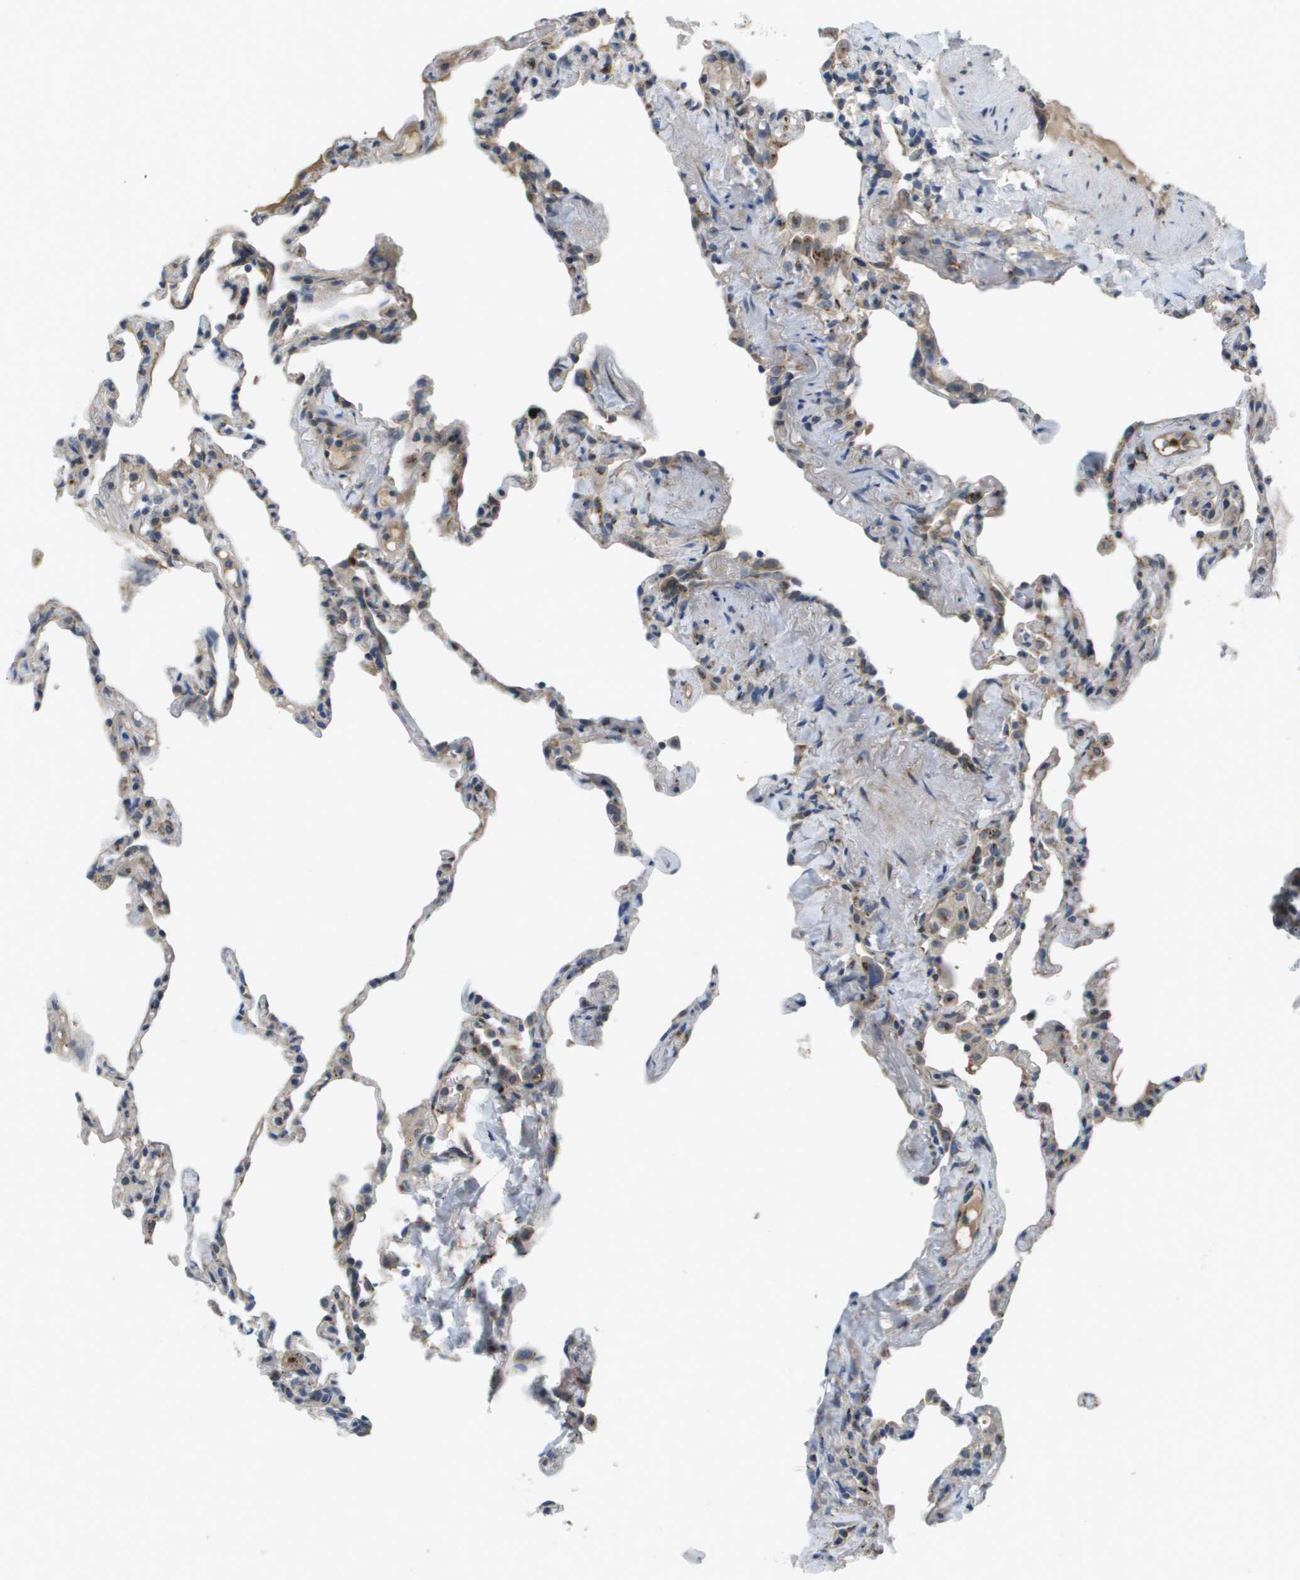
{"staining": {"intensity": "weak", "quantity": "<25%", "location": "cytoplasmic/membranous"}, "tissue": "lung", "cell_type": "Alveolar cells", "image_type": "normal", "snomed": [{"axis": "morphology", "description": "Normal tissue, NOS"}, {"axis": "topography", "description": "Lung"}], "caption": "Immunohistochemical staining of benign lung demonstrates no significant staining in alveolar cells.", "gene": "QSOX2", "patient": {"sex": "male", "age": 59}}